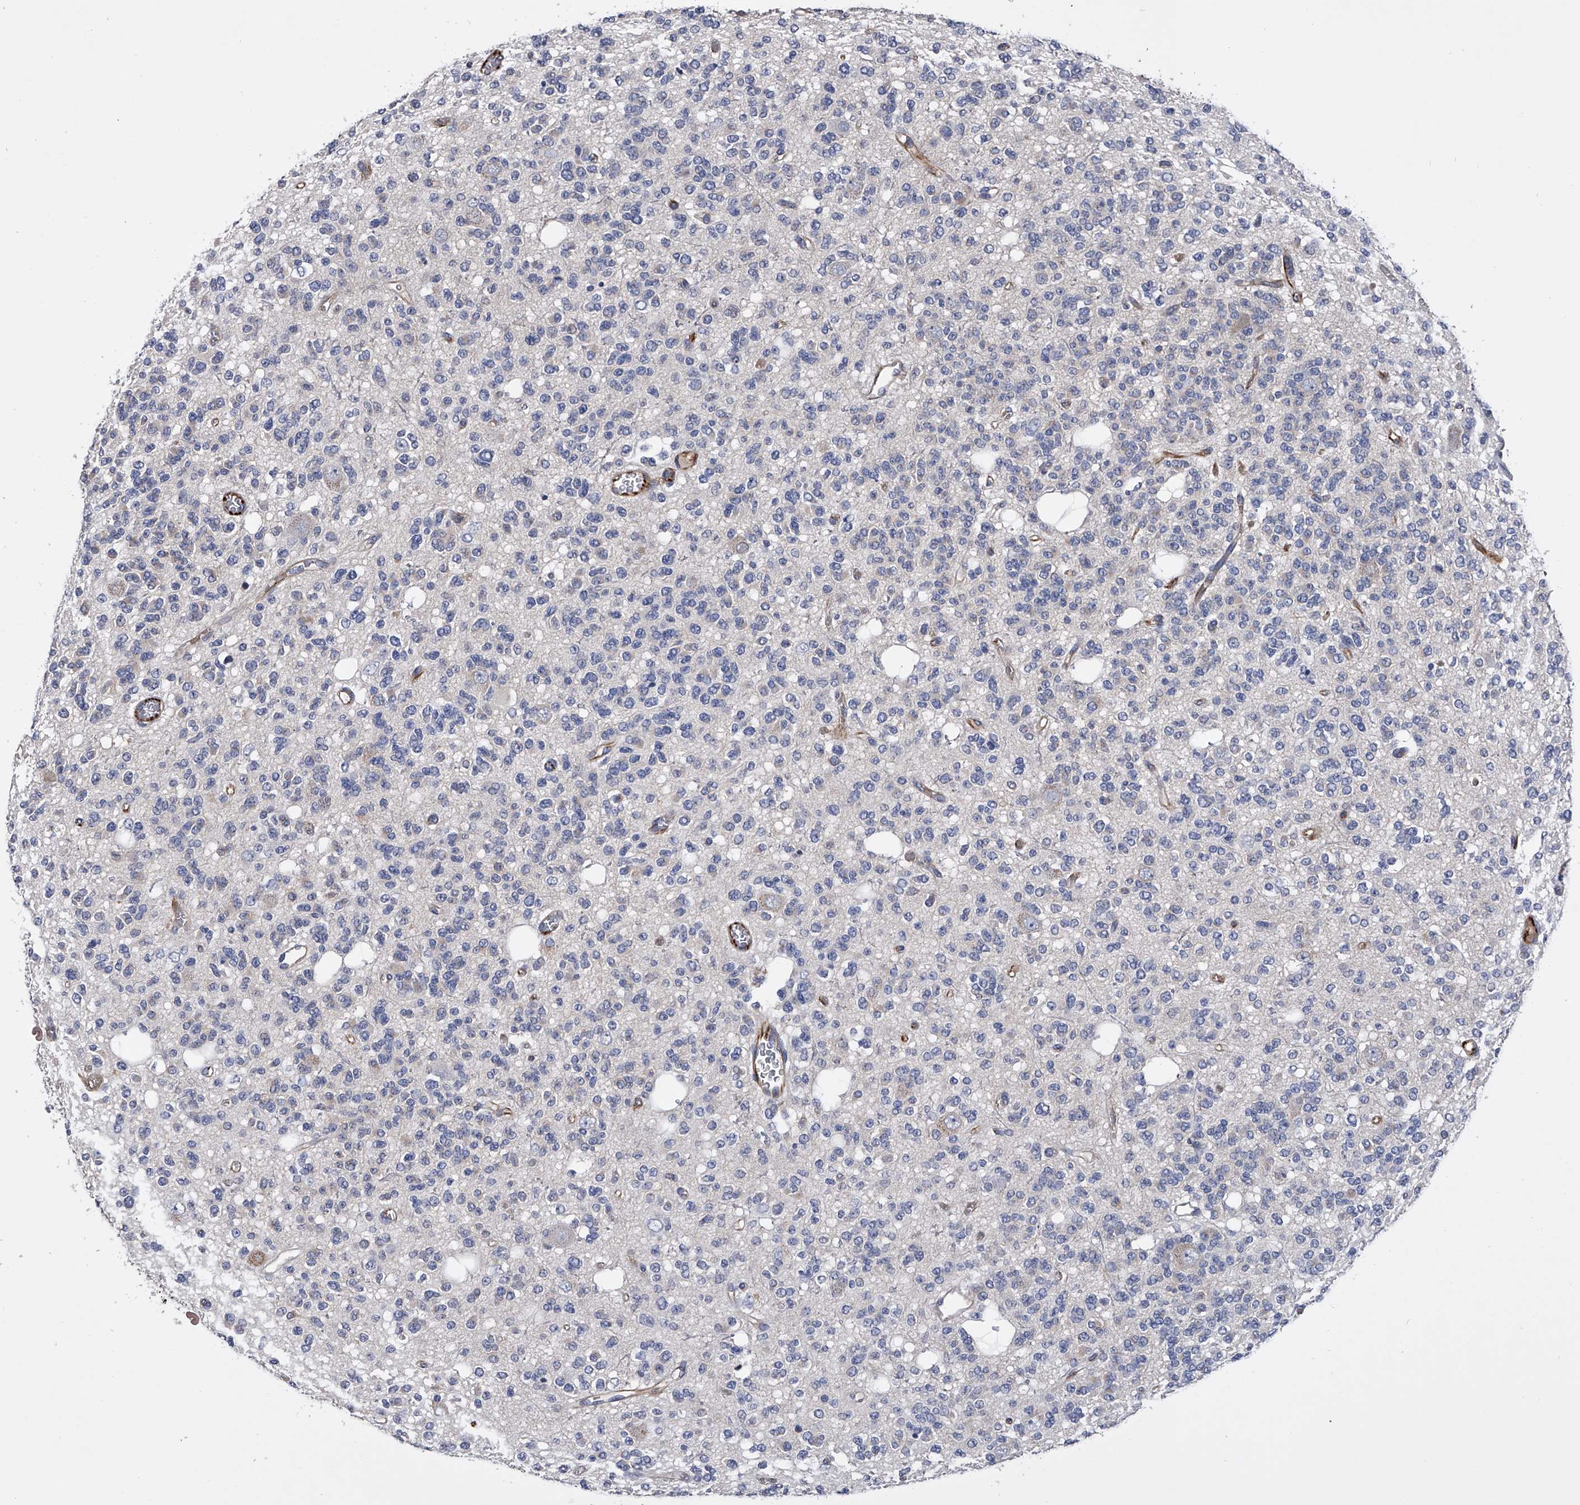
{"staining": {"intensity": "negative", "quantity": "none", "location": "none"}, "tissue": "glioma", "cell_type": "Tumor cells", "image_type": "cancer", "snomed": [{"axis": "morphology", "description": "Glioma, malignant, Low grade"}, {"axis": "topography", "description": "Brain"}], "caption": "This image is of glioma stained with IHC to label a protein in brown with the nuclei are counter-stained blue. There is no staining in tumor cells.", "gene": "EFCAB7", "patient": {"sex": "male", "age": 38}}